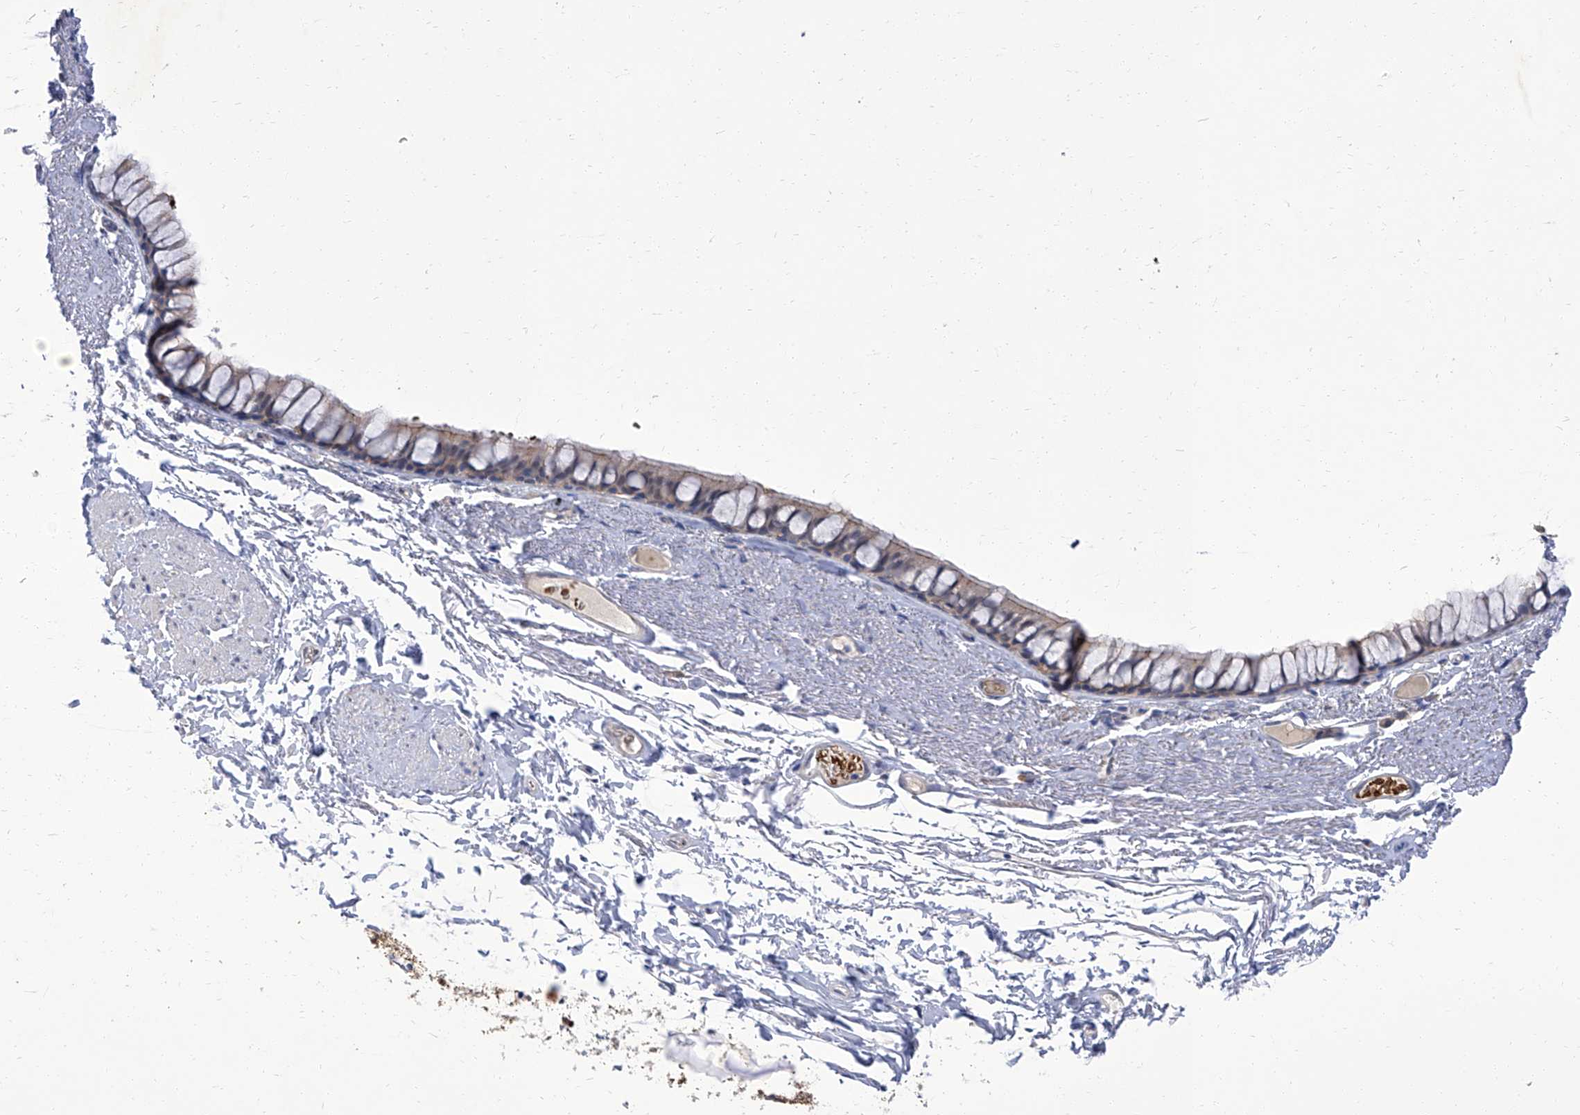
{"staining": {"intensity": "weak", "quantity": "<25%", "location": "cytoplasmic/membranous"}, "tissue": "bronchus", "cell_type": "Respiratory epithelial cells", "image_type": "normal", "snomed": [{"axis": "morphology", "description": "Normal tissue, NOS"}, {"axis": "topography", "description": "Cartilage tissue"}, {"axis": "topography", "description": "Bronchus"}], "caption": "An immunohistochemistry (IHC) histopathology image of unremarkable bronchus is shown. There is no staining in respiratory epithelial cells of bronchus. (DAB (3,3'-diaminobenzidine) IHC visualized using brightfield microscopy, high magnification).", "gene": "PARD3", "patient": {"sex": "female", "age": 73}}